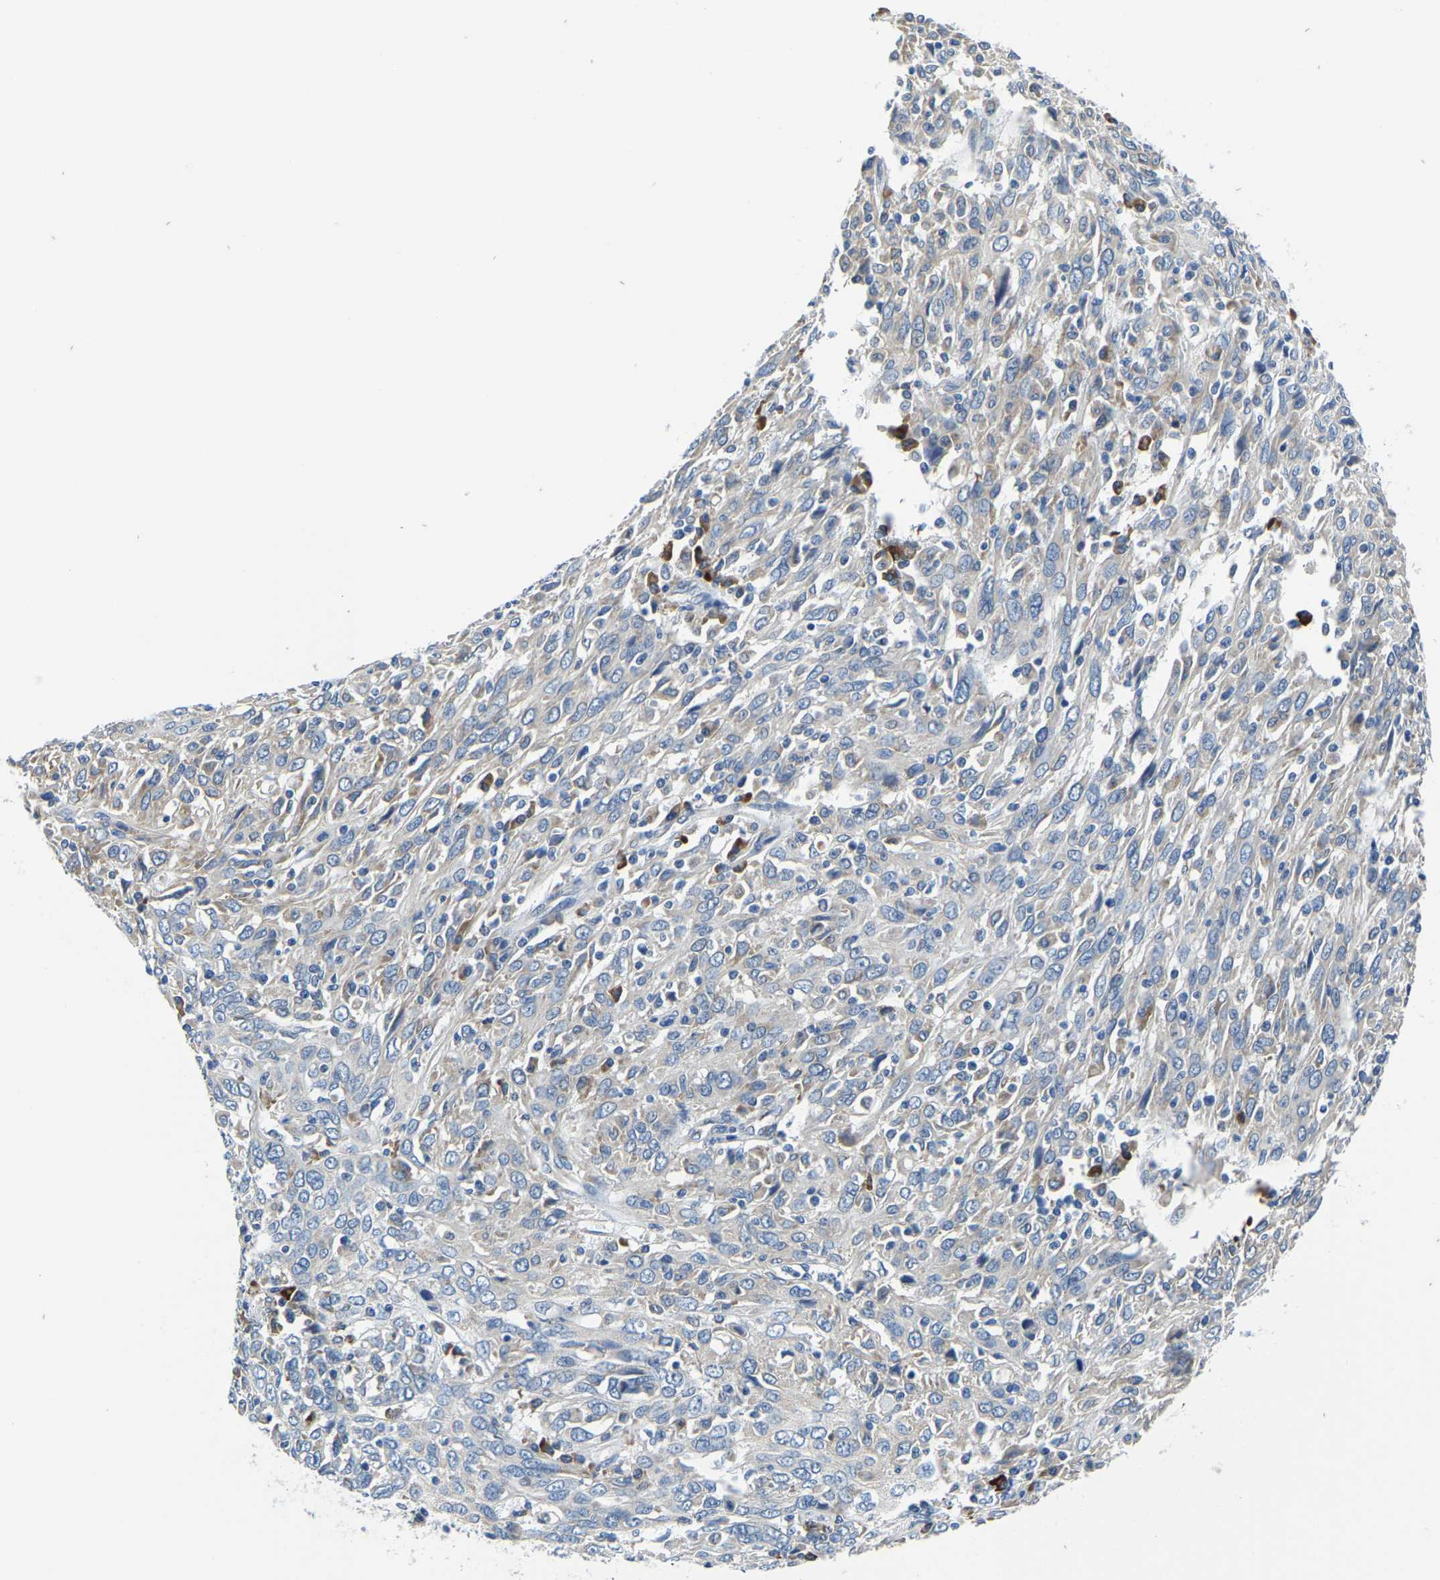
{"staining": {"intensity": "negative", "quantity": "none", "location": "none"}, "tissue": "cervical cancer", "cell_type": "Tumor cells", "image_type": "cancer", "snomed": [{"axis": "morphology", "description": "Squamous cell carcinoma, NOS"}, {"axis": "topography", "description": "Cervix"}], "caption": "Immunohistochemistry micrograph of human cervical squamous cell carcinoma stained for a protein (brown), which displays no staining in tumor cells.", "gene": "LIAS", "patient": {"sex": "female", "age": 46}}